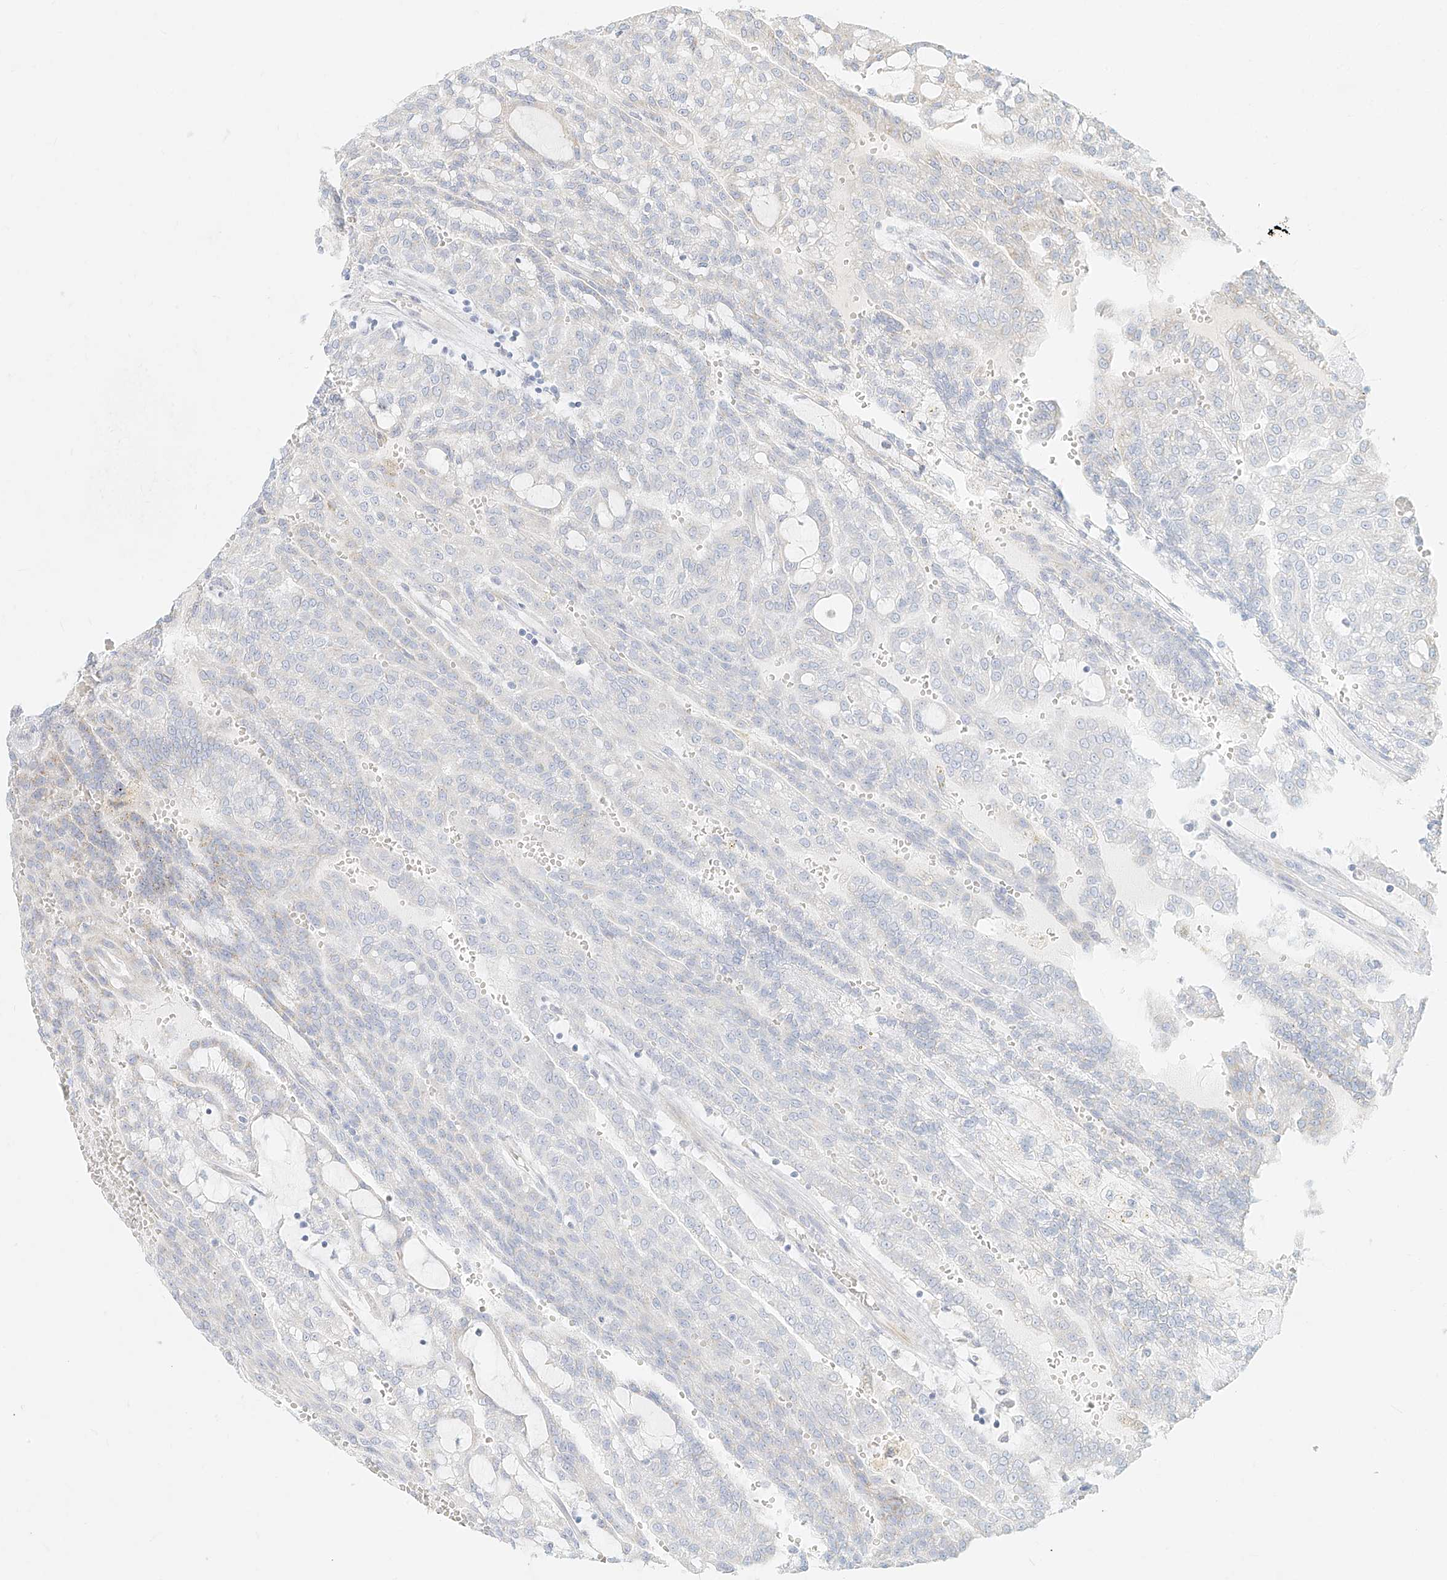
{"staining": {"intensity": "negative", "quantity": "none", "location": "none"}, "tissue": "renal cancer", "cell_type": "Tumor cells", "image_type": "cancer", "snomed": [{"axis": "morphology", "description": "Adenocarcinoma, NOS"}, {"axis": "topography", "description": "Kidney"}], "caption": "Immunohistochemistry of human adenocarcinoma (renal) exhibits no positivity in tumor cells.", "gene": "MTX2", "patient": {"sex": "male", "age": 63}}